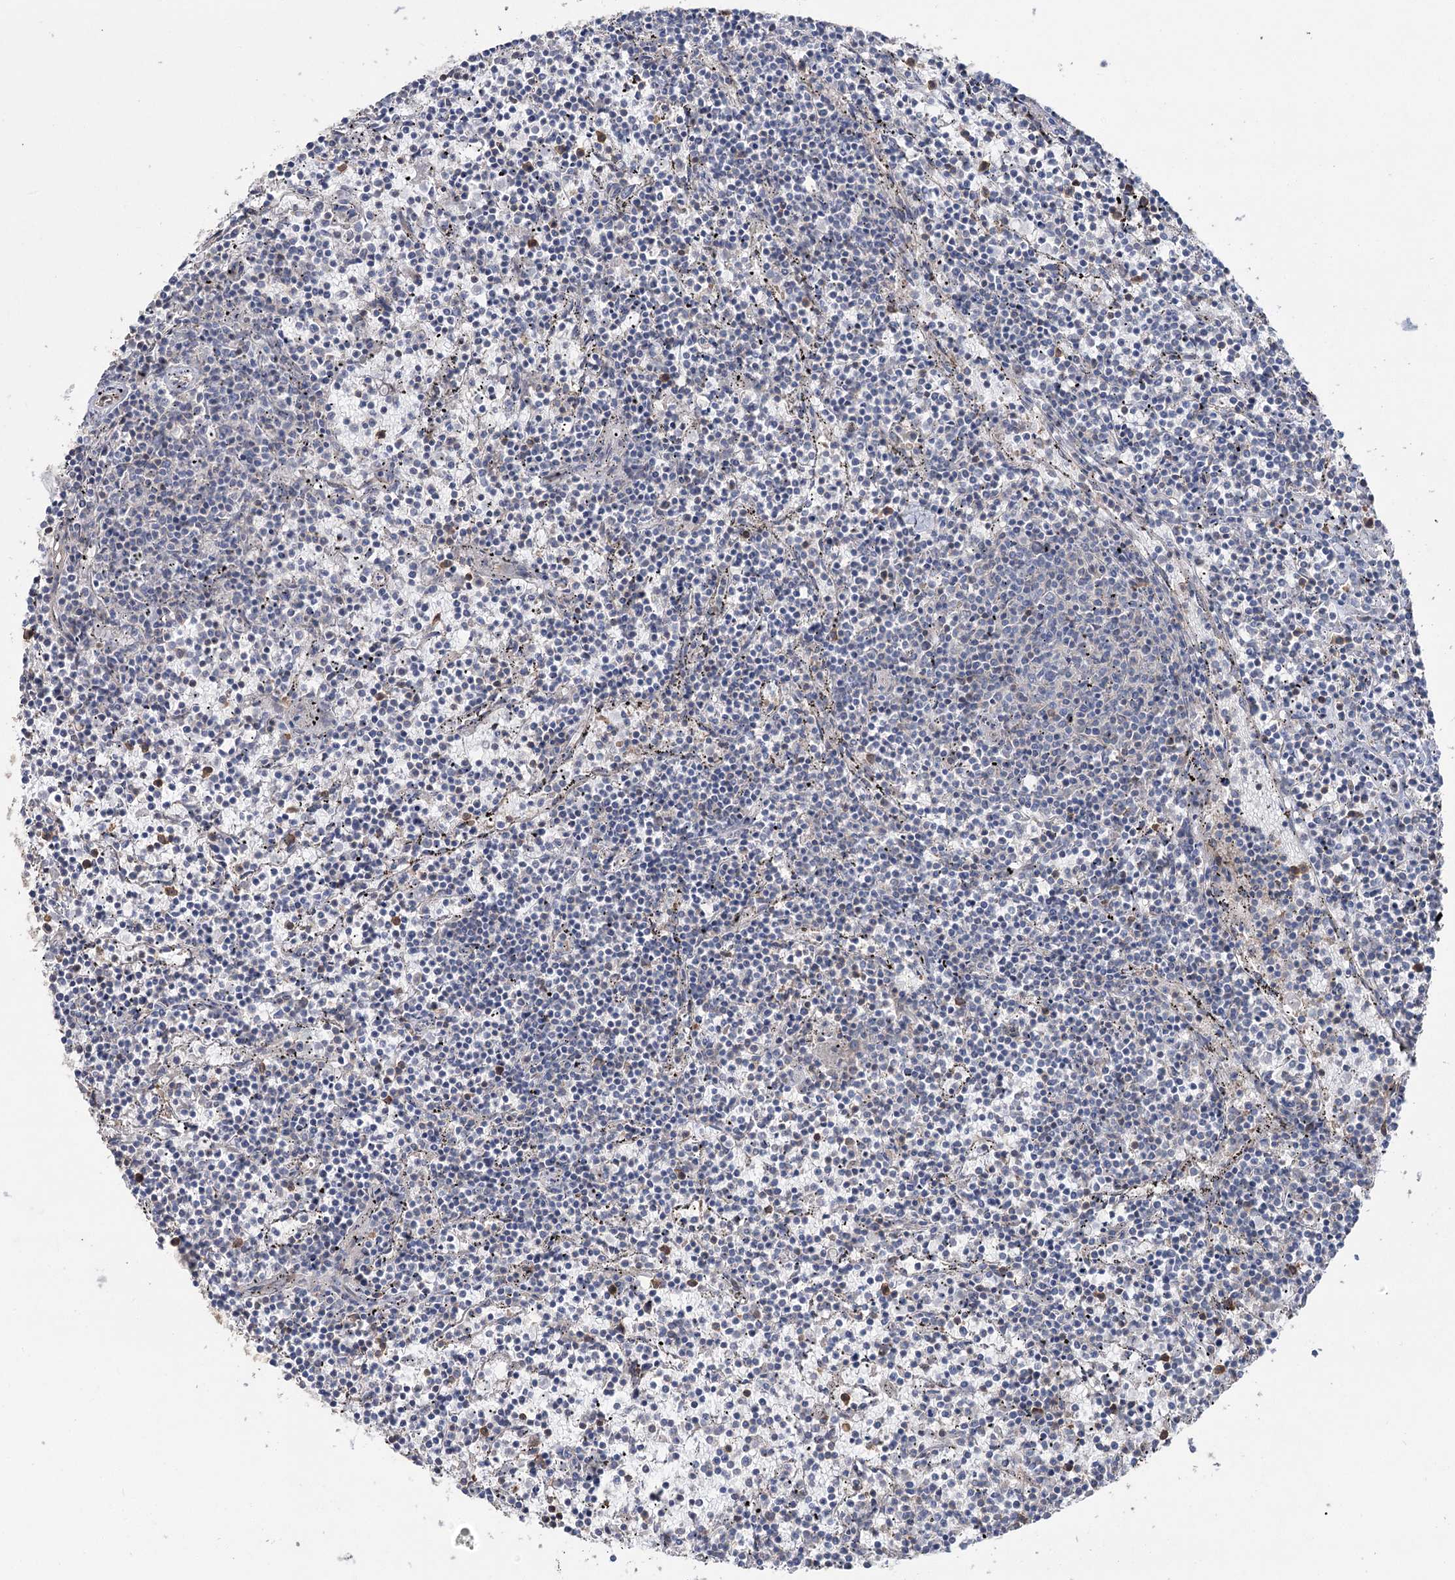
{"staining": {"intensity": "negative", "quantity": "none", "location": "none"}, "tissue": "lymphoma", "cell_type": "Tumor cells", "image_type": "cancer", "snomed": [{"axis": "morphology", "description": "Malignant lymphoma, non-Hodgkin's type, Low grade"}, {"axis": "topography", "description": "Spleen"}], "caption": "Immunohistochemistry of lymphoma shows no staining in tumor cells.", "gene": "FAM13B", "patient": {"sex": "female", "age": 50}}